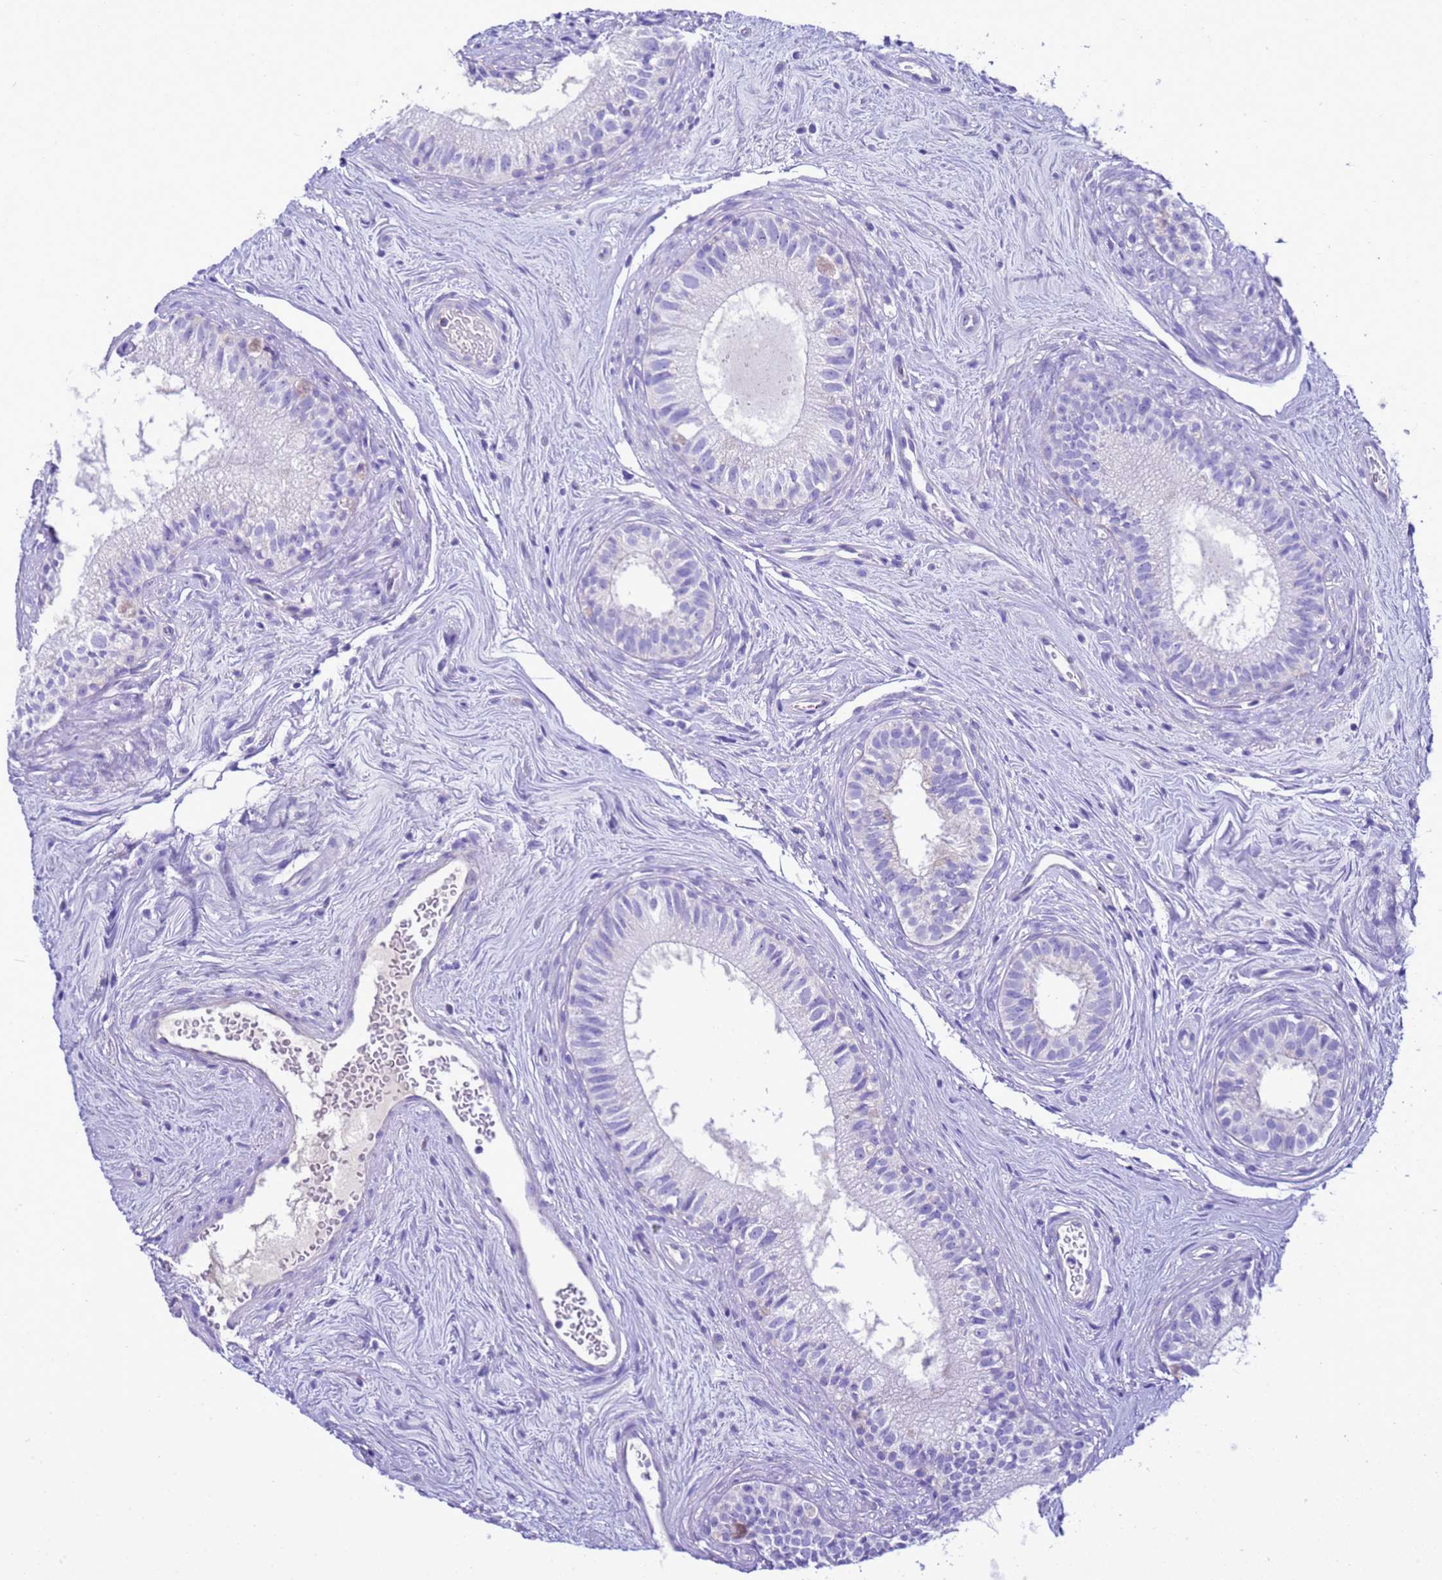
{"staining": {"intensity": "negative", "quantity": "none", "location": "none"}, "tissue": "epididymis", "cell_type": "Glandular cells", "image_type": "normal", "snomed": [{"axis": "morphology", "description": "Normal tissue, NOS"}, {"axis": "topography", "description": "Epididymis"}], "caption": "A photomicrograph of epididymis stained for a protein shows no brown staining in glandular cells.", "gene": "BEST2", "patient": {"sex": "male", "age": 71}}